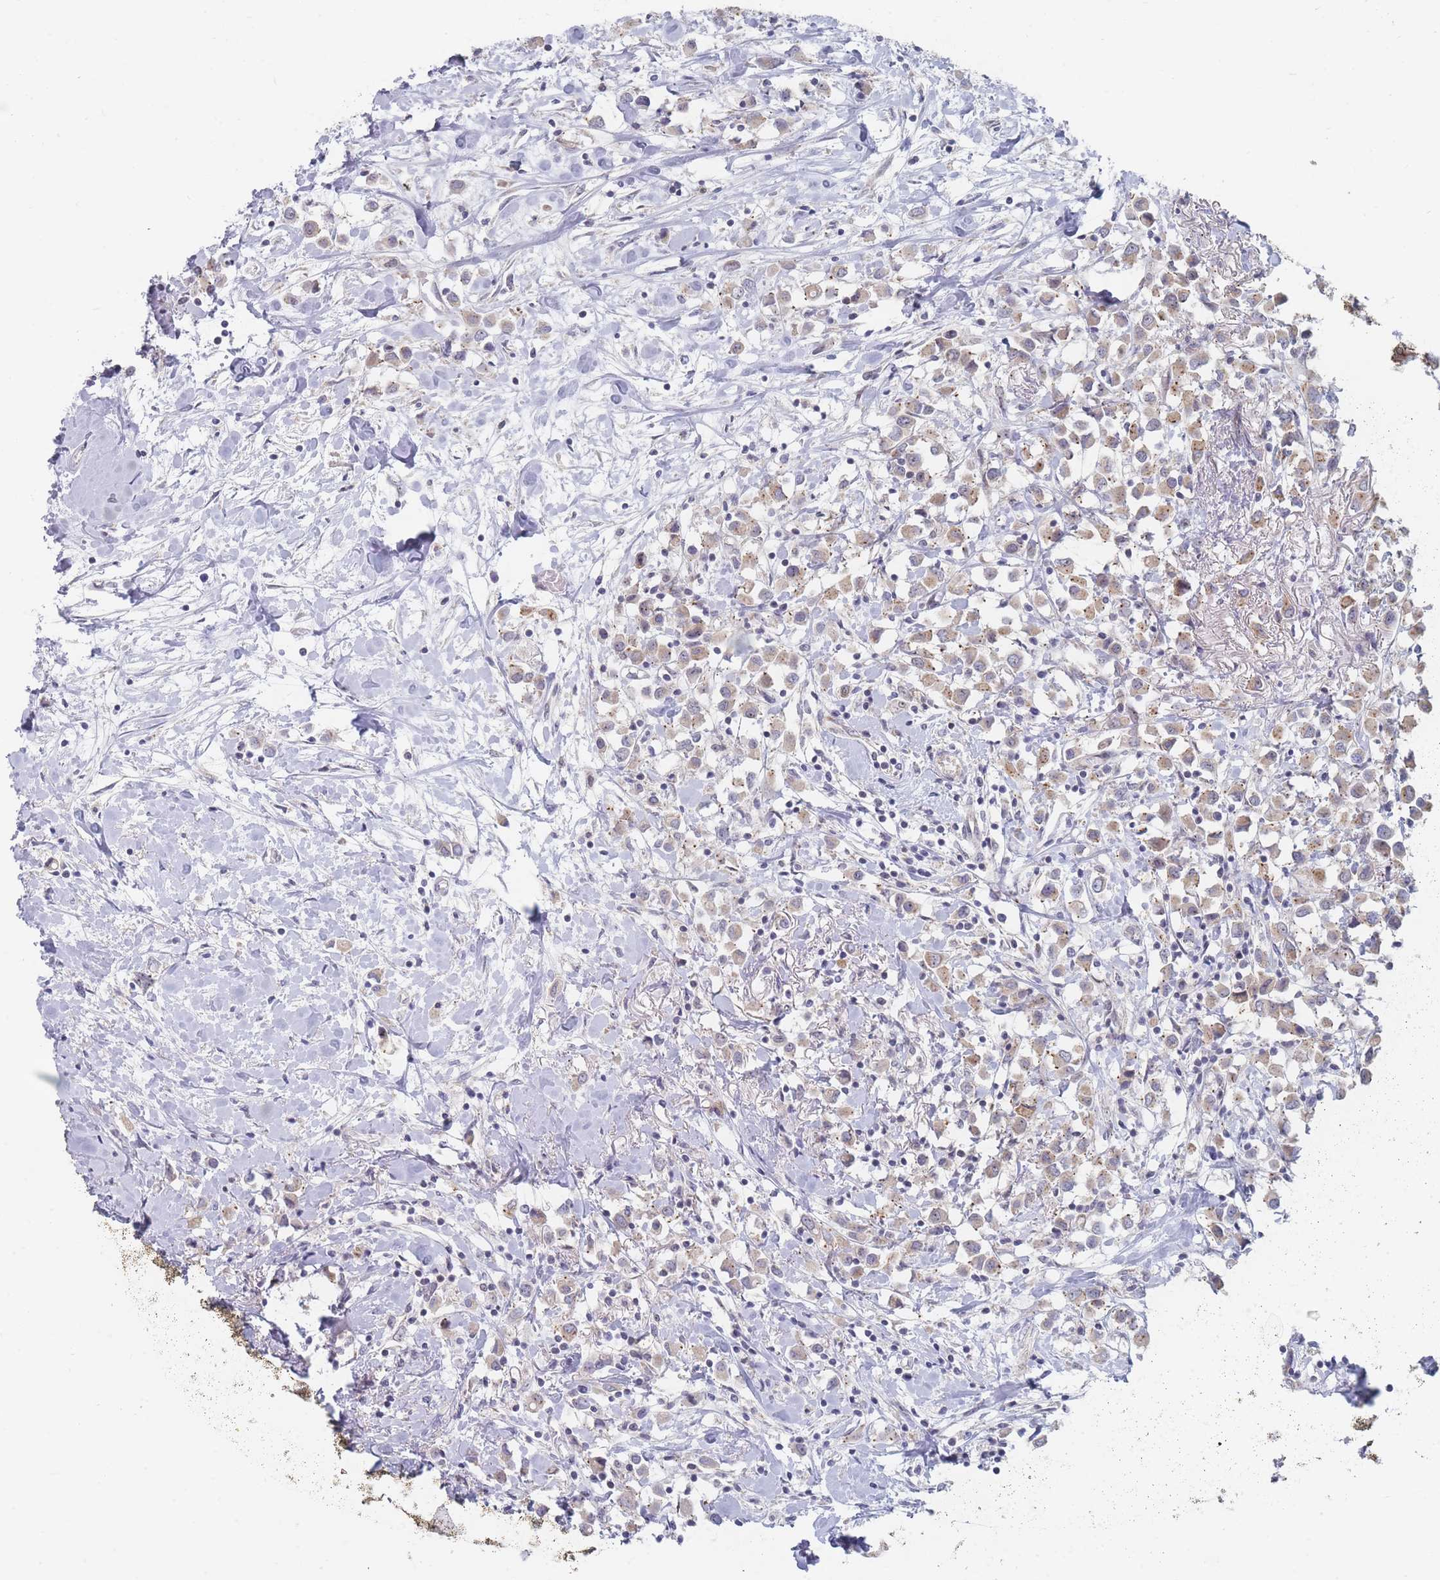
{"staining": {"intensity": "weak", "quantity": "25%-75%", "location": "cytoplasmic/membranous"}, "tissue": "breast cancer", "cell_type": "Tumor cells", "image_type": "cancer", "snomed": [{"axis": "morphology", "description": "Duct carcinoma"}, {"axis": "topography", "description": "Breast"}], "caption": "Human breast cancer stained with a brown dye demonstrates weak cytoplasmic/membranous positive staining in approximately 25%-75% of tumor cells.", "gene": "RNF8", "patient": {"sex": "female", "age": 61}}